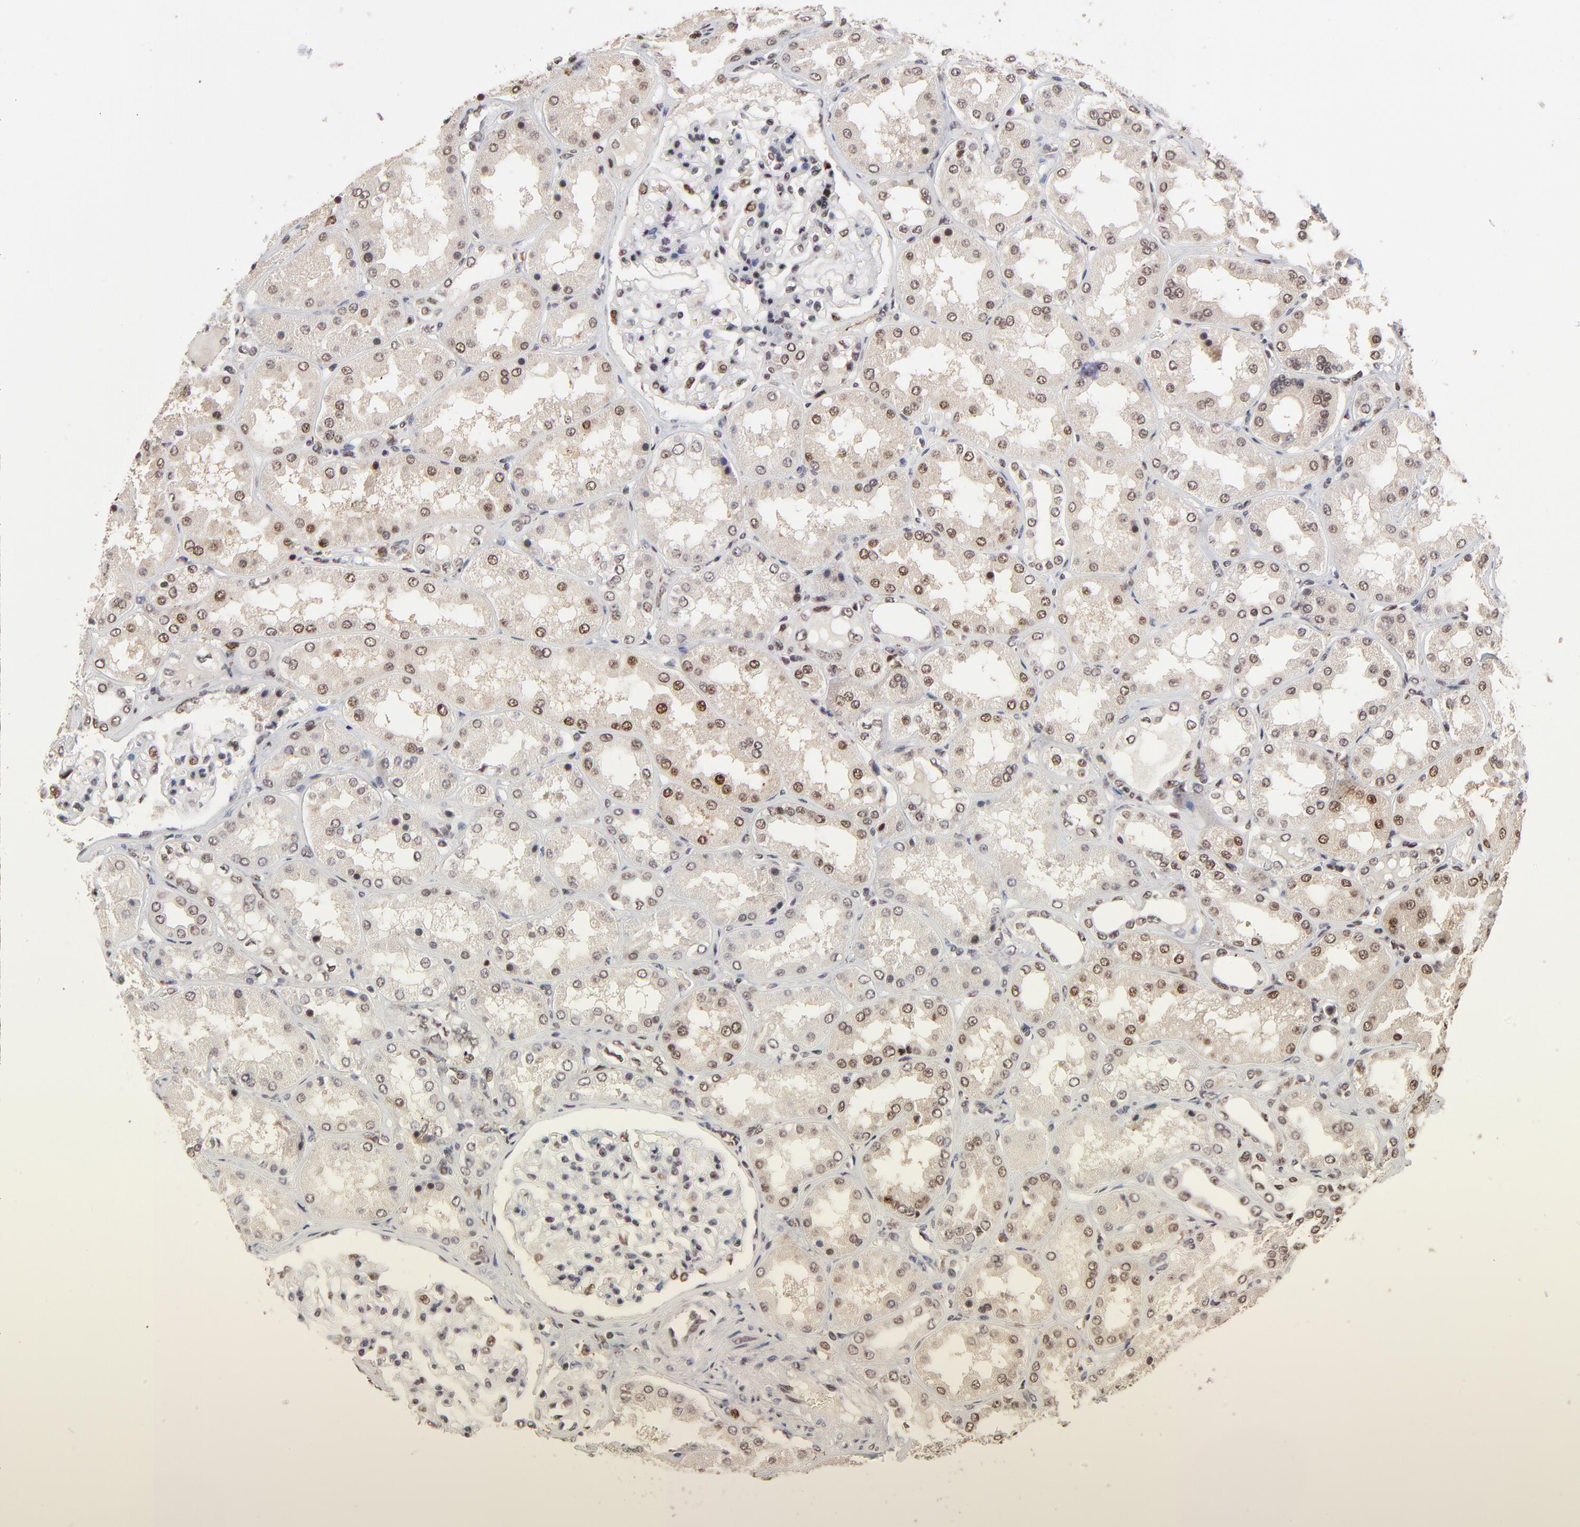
{"staining": {"intensity": "moderate", "quantity": ">75%", "location": "nuclear"}, "tissue": "kidney", "cell_type": "Cells in glomeruli", "image_type": "normal", "snomed": [{"axis": "morphology", "description": "Normal tissue, NOS"}, {"axis": "topography", "description": "Kidney"}], "caption": "Immunohistochemistry staining of unremarkable kidney, which reveals medium levels of moderate nuclear expression in approximately >75% of cells in glomeruli indicating moderate nuclear protein positivity. The staining was performed using DAB (3,3'-diaminobenzidine) (brown) for protein detection and nuclei were counterstained in hematoxylin (blue).", "gene": "RBM22", "patient": {"sex": "female", "age": 56}}